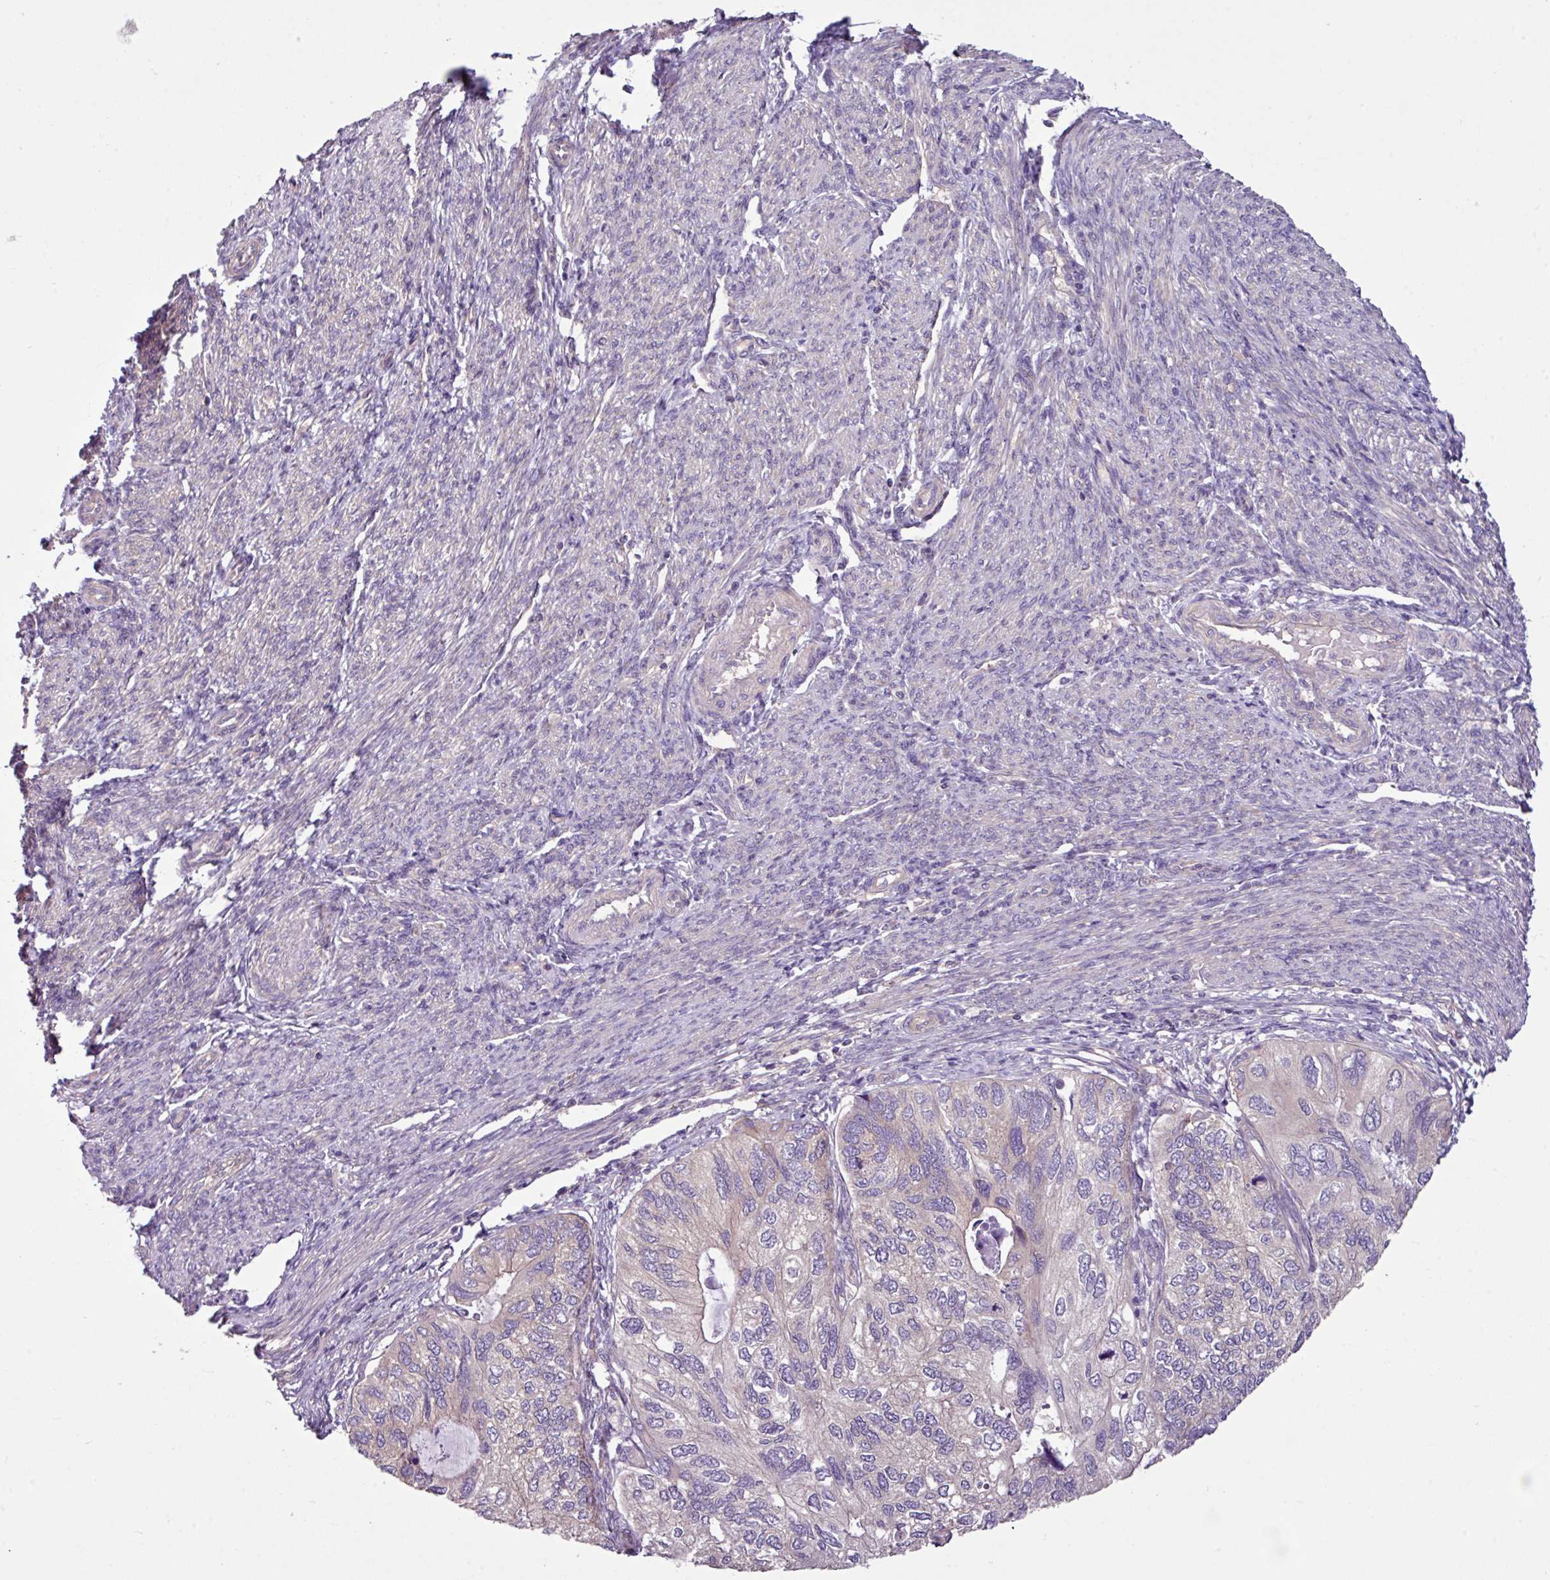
{"staining": {"intensity": "weak", "quantity": "<25%", "location": "cytoplasmic/membranous"}, "tissue": "endometrial cancer", "cell_type": "Tumor cells", "image_type": "cancer", "snomed": [{"axis": "morphology", "description": "Carcinoma, NOS"}, {"axis": "topography", "description": "Uterus"}], "caption": "A histopathology image of human endometrial cancer is negative for staining in tumor cells.", "gene": "MROH2A", "patient": {"sex": "female", "age": 76}}